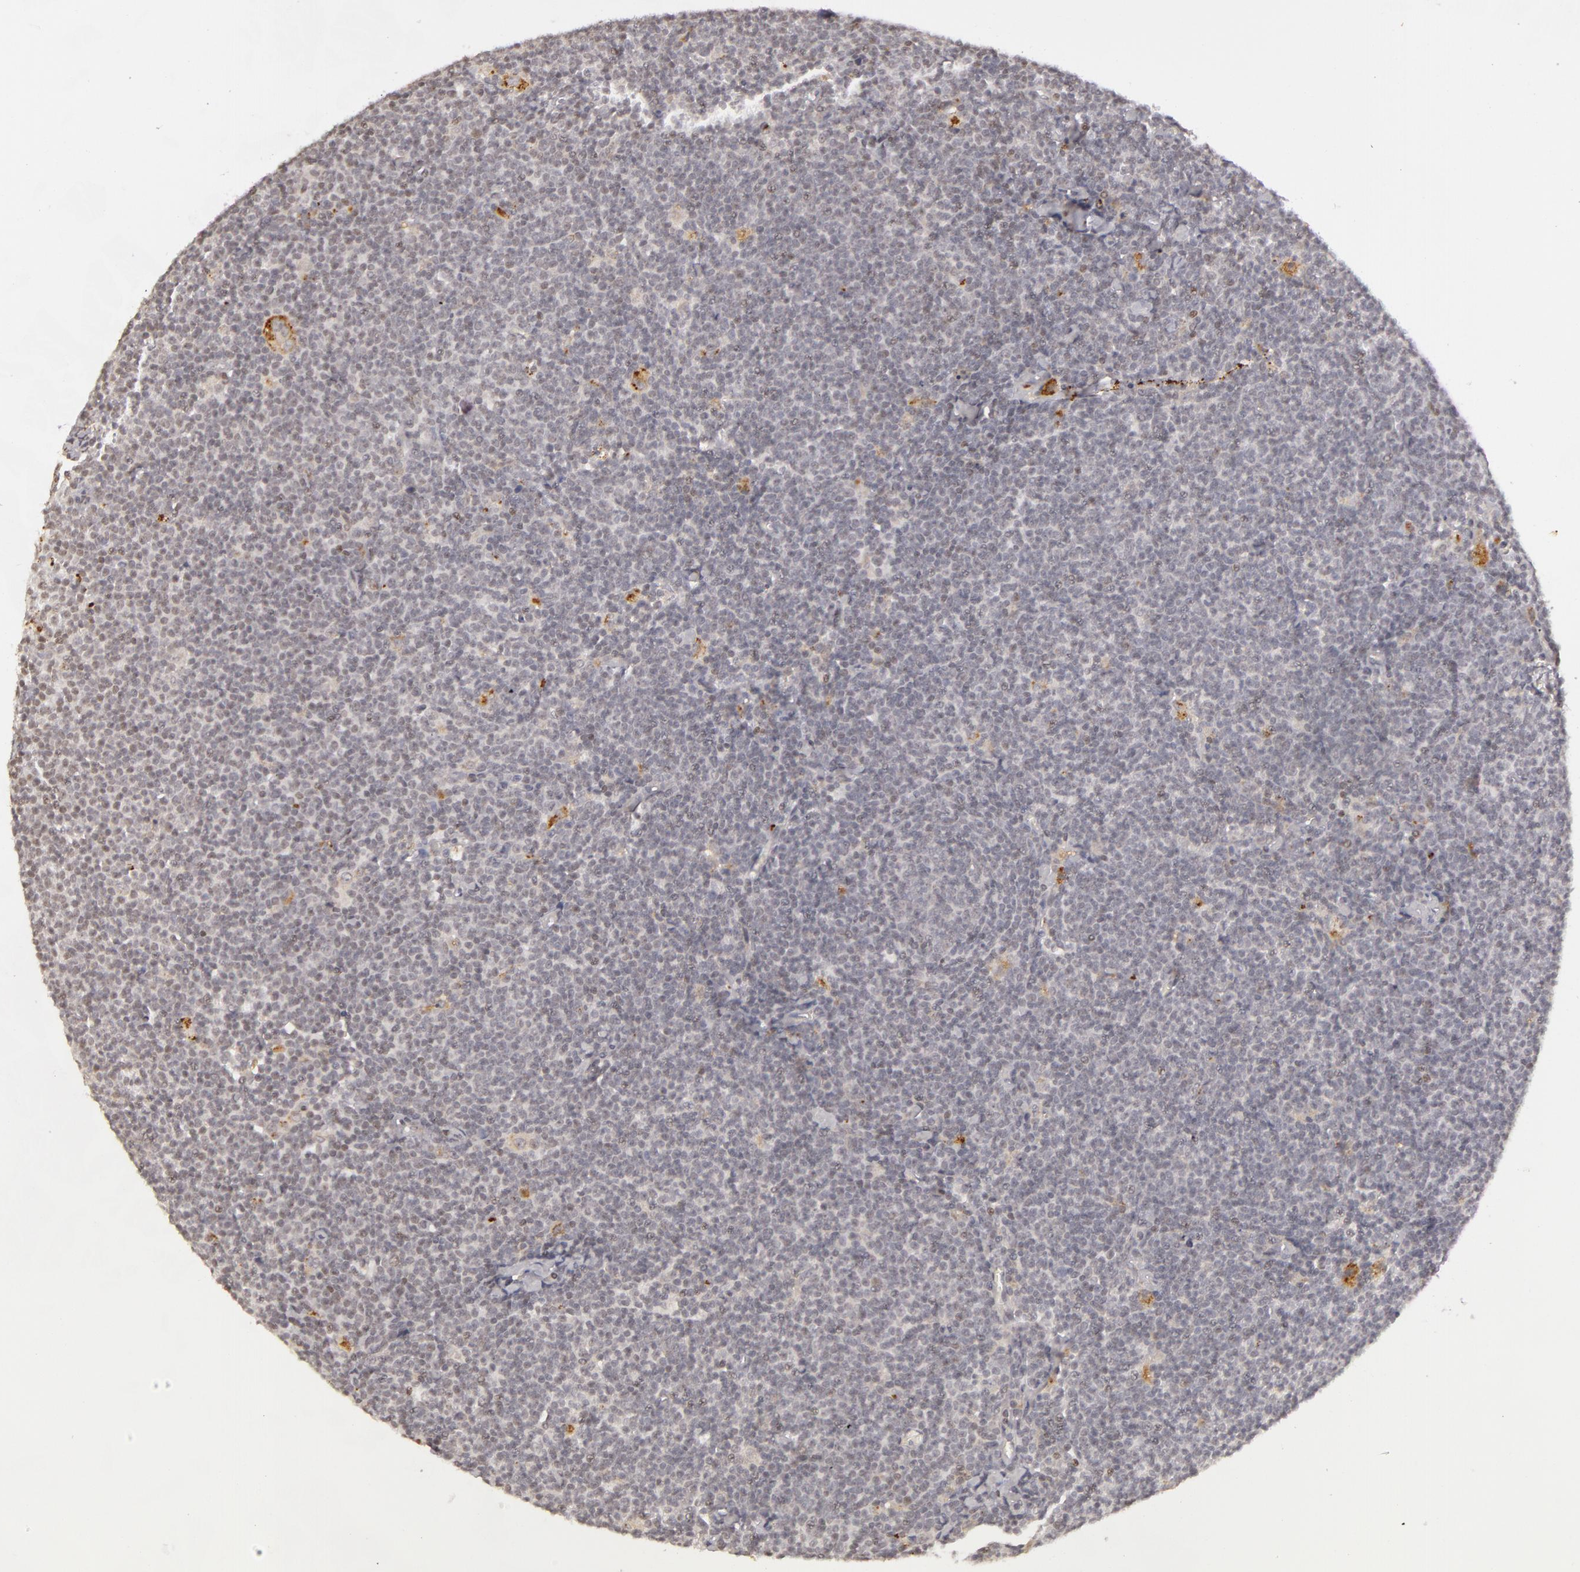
{"staining": {"intensity": "negative", "quantity": "none", "location": "none"}, "tissue": "lymphoma", "cell_type": "Tumor cells", "image_type": "cancer", "snomed": [{"axis": "morphology", "description": "Malignant lymphoma, non-Hodgkin's type, Low grade"}, {"axis": "topography", "description": "Lymph node"}], "caption": "A micrograph of low-grade malignant lymphoma, non-Hodgkin's type stained for a protein demonstrates no brown staining in tumor cells. (DAB (3,3'-diaminobenzidine) IHC with hematoxylin counter stain).", "gene": "RRP7A", "patient": {"sex": "male", "age": 65}}